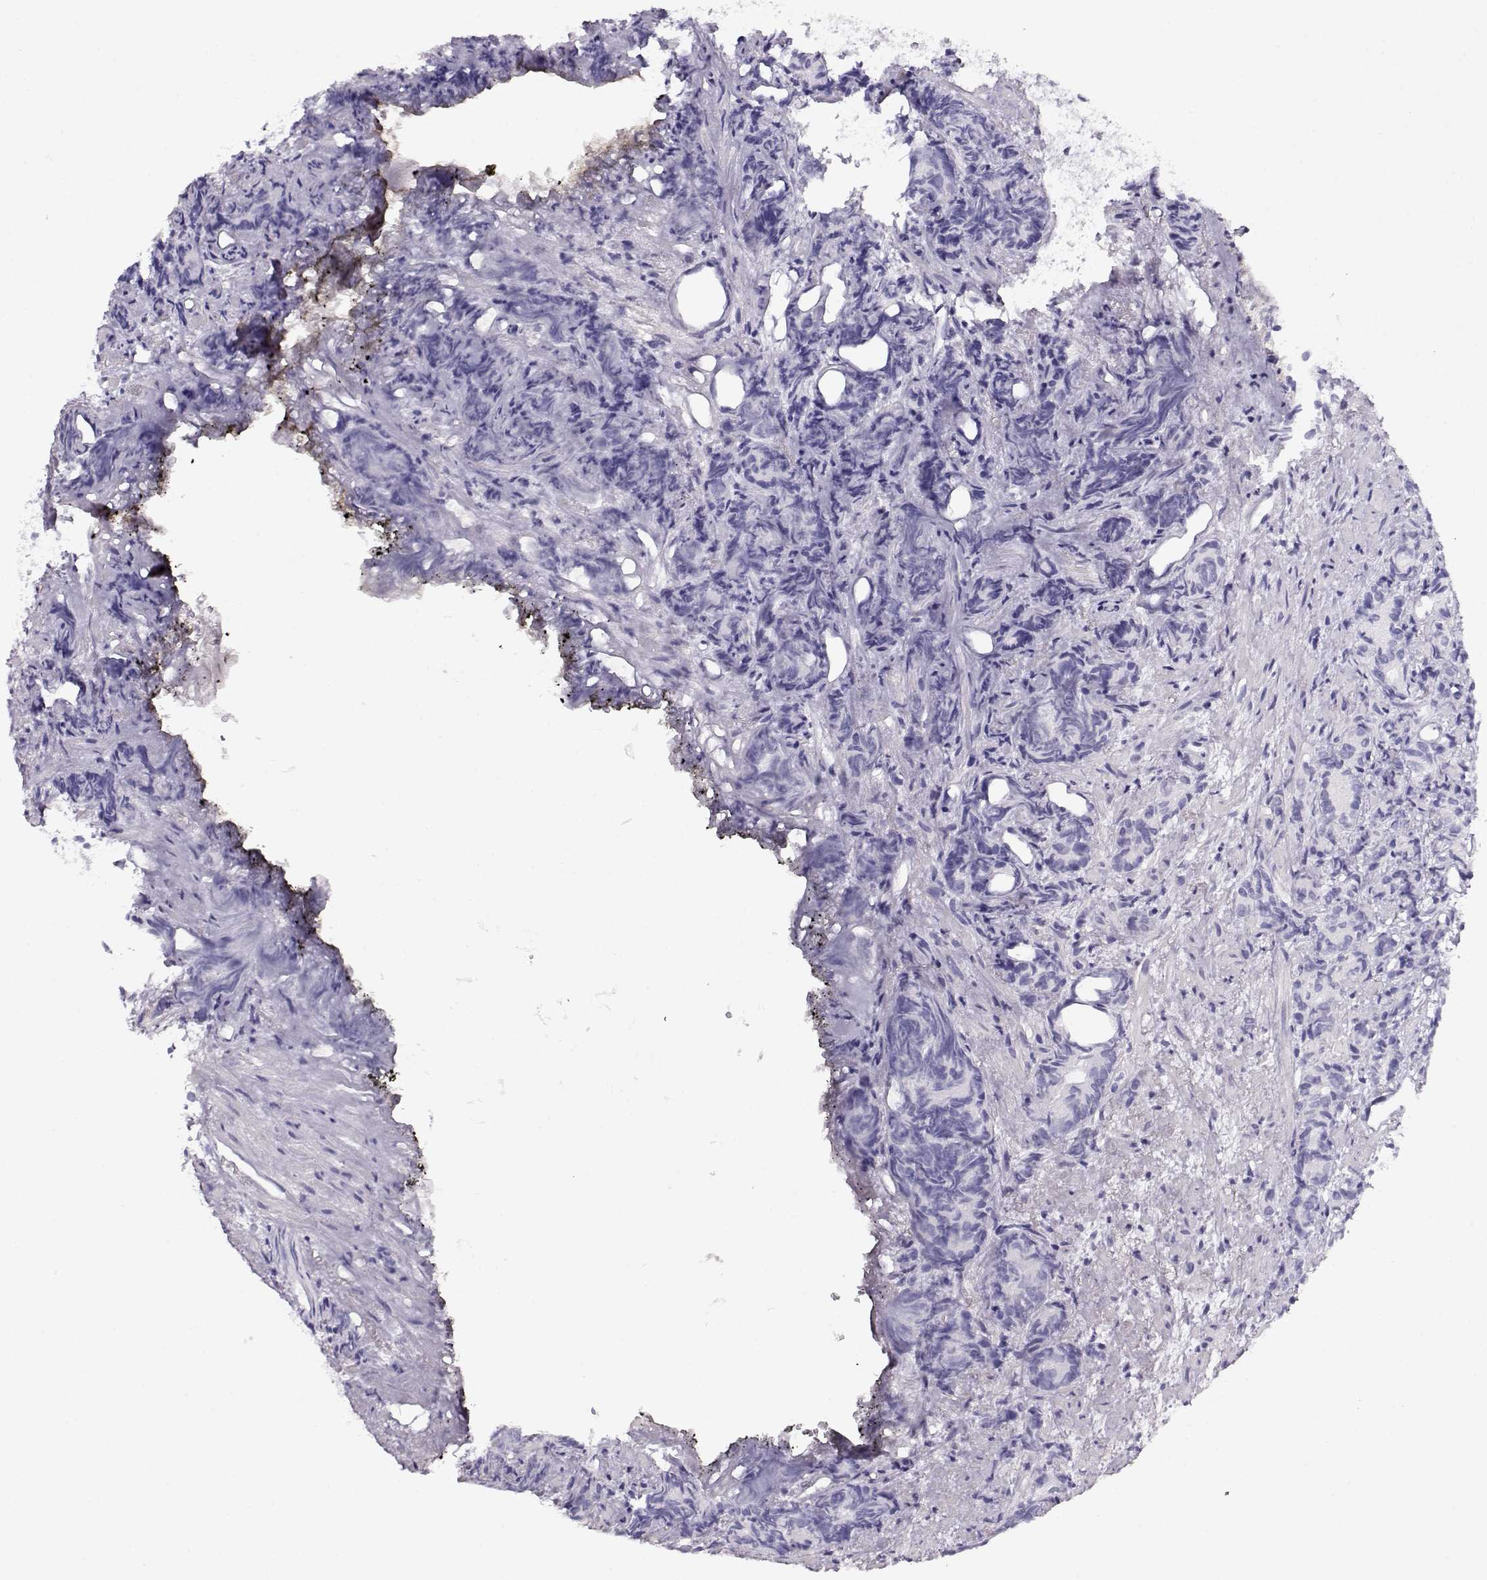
{"staining": {"intensity": "negative", "quantity": "none", "location": "none"}, "tissue": "prostate cancer", "cell_type": "Tumor cells", "image_type": "cancer", "snomed": [{"axis": "morphology", "description": "Adenocarcinoma, High grade"}, {"axis": "topography", "description": "Prostate"}], "caption": "The photomicrograph demonstrates no significant expression in tumor cells of prostate adenocarcinoma (high-grade).", "gene": "ACTN2", "patient": {"sex": "male", "age": 84}}